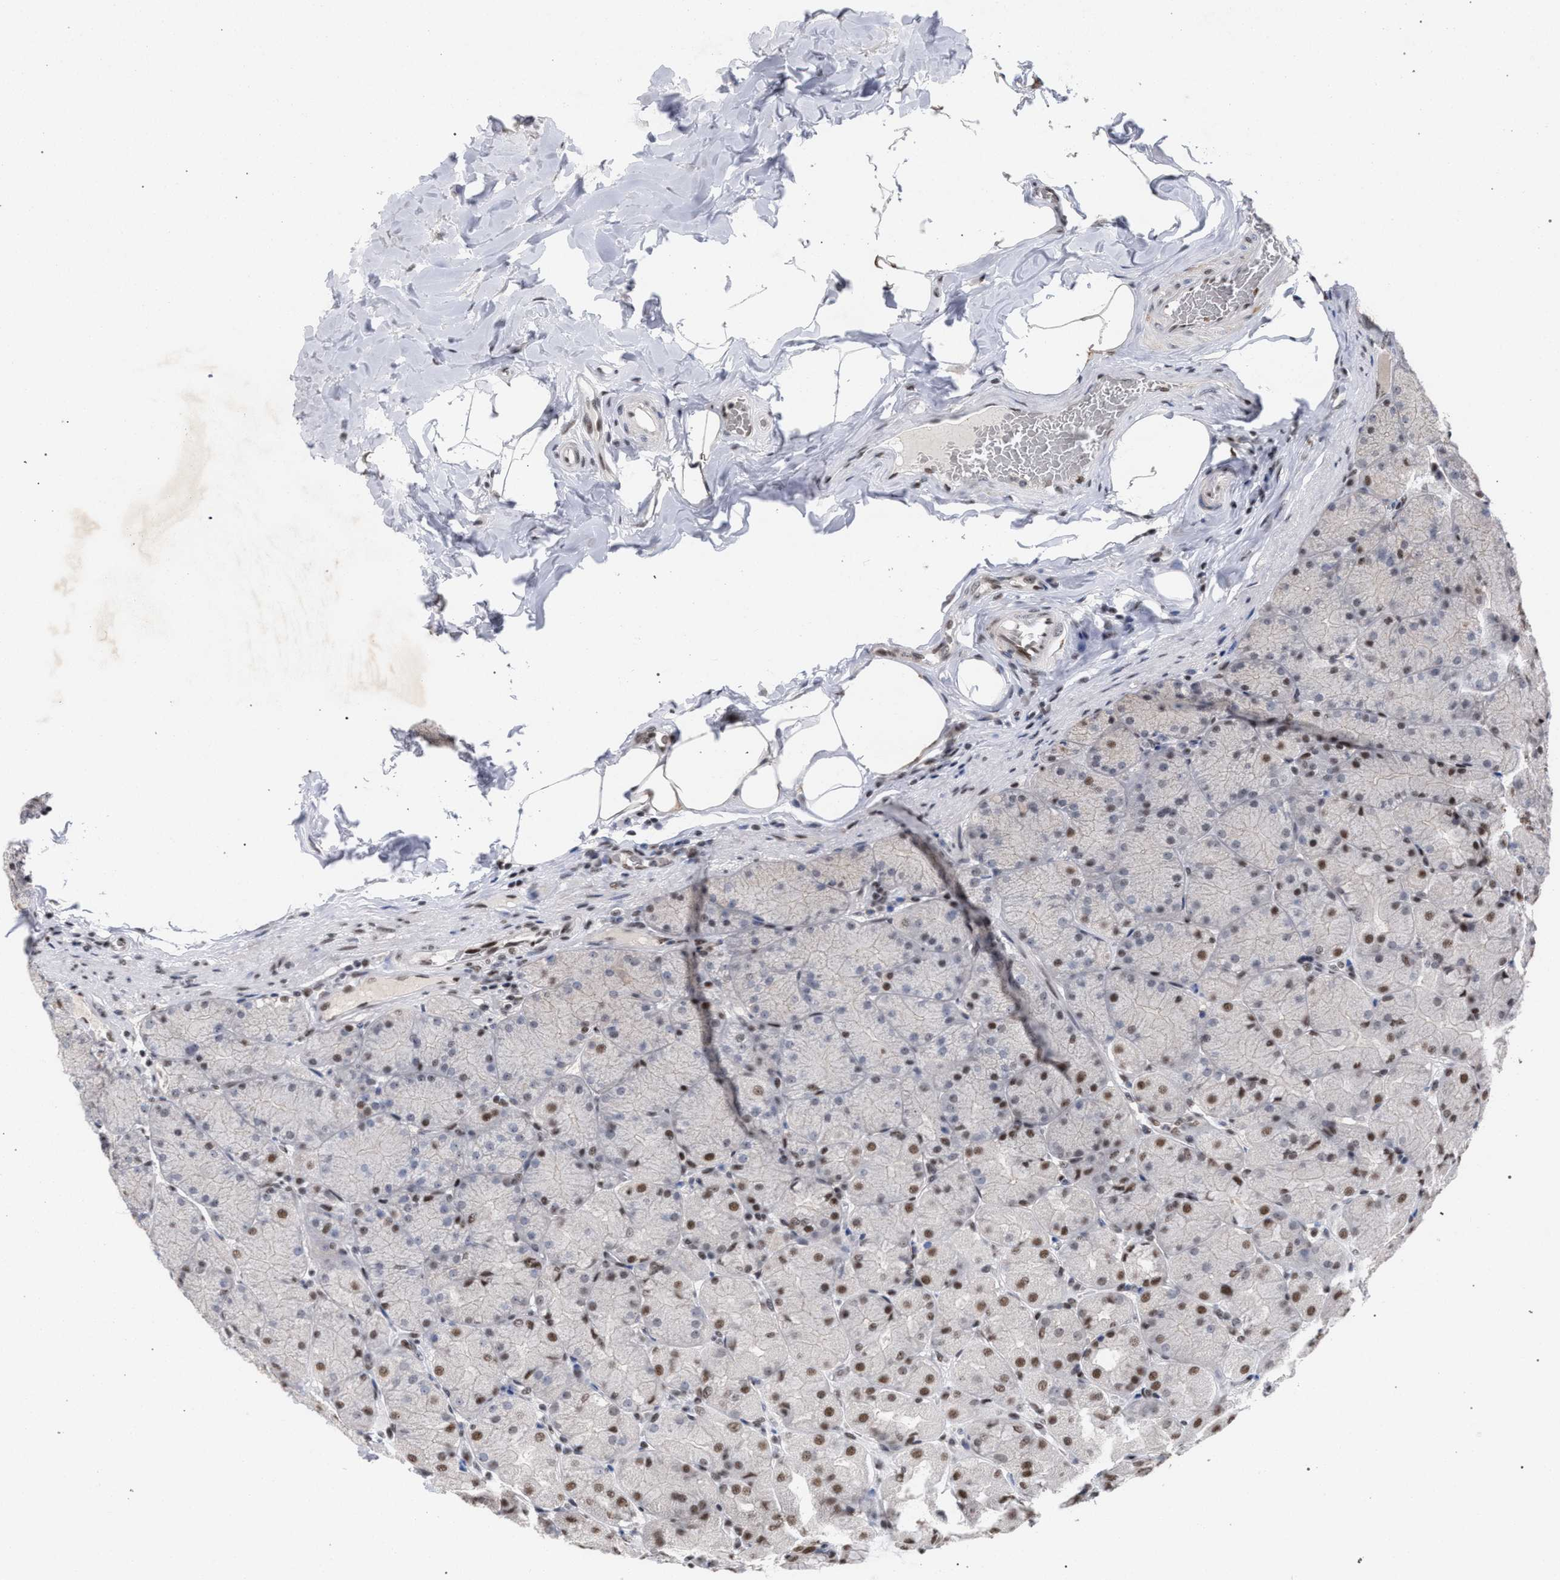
{"staining": {"intensity": "strong", "quantity": "25%-75%", "location": "nuclear"}, "tissue": "stomach", "cell_type": "Glandular cells", "image_type": "normal", "snomed": [{"axis": "morphology", "description": "Normal tissue, NOS"}, {"axis": "topography", "description": "Stomach, upper"}], "caption": "Benign stomach was stained to show a protein in brown. There is high levels of strong nuclear expression in approximately 25%-75% of glandular cells. (DAB = brown stain, brightfield microscopy at high magnification).", "gene": "SCAF4", "patient": {"sex": "female", "age": 56}}